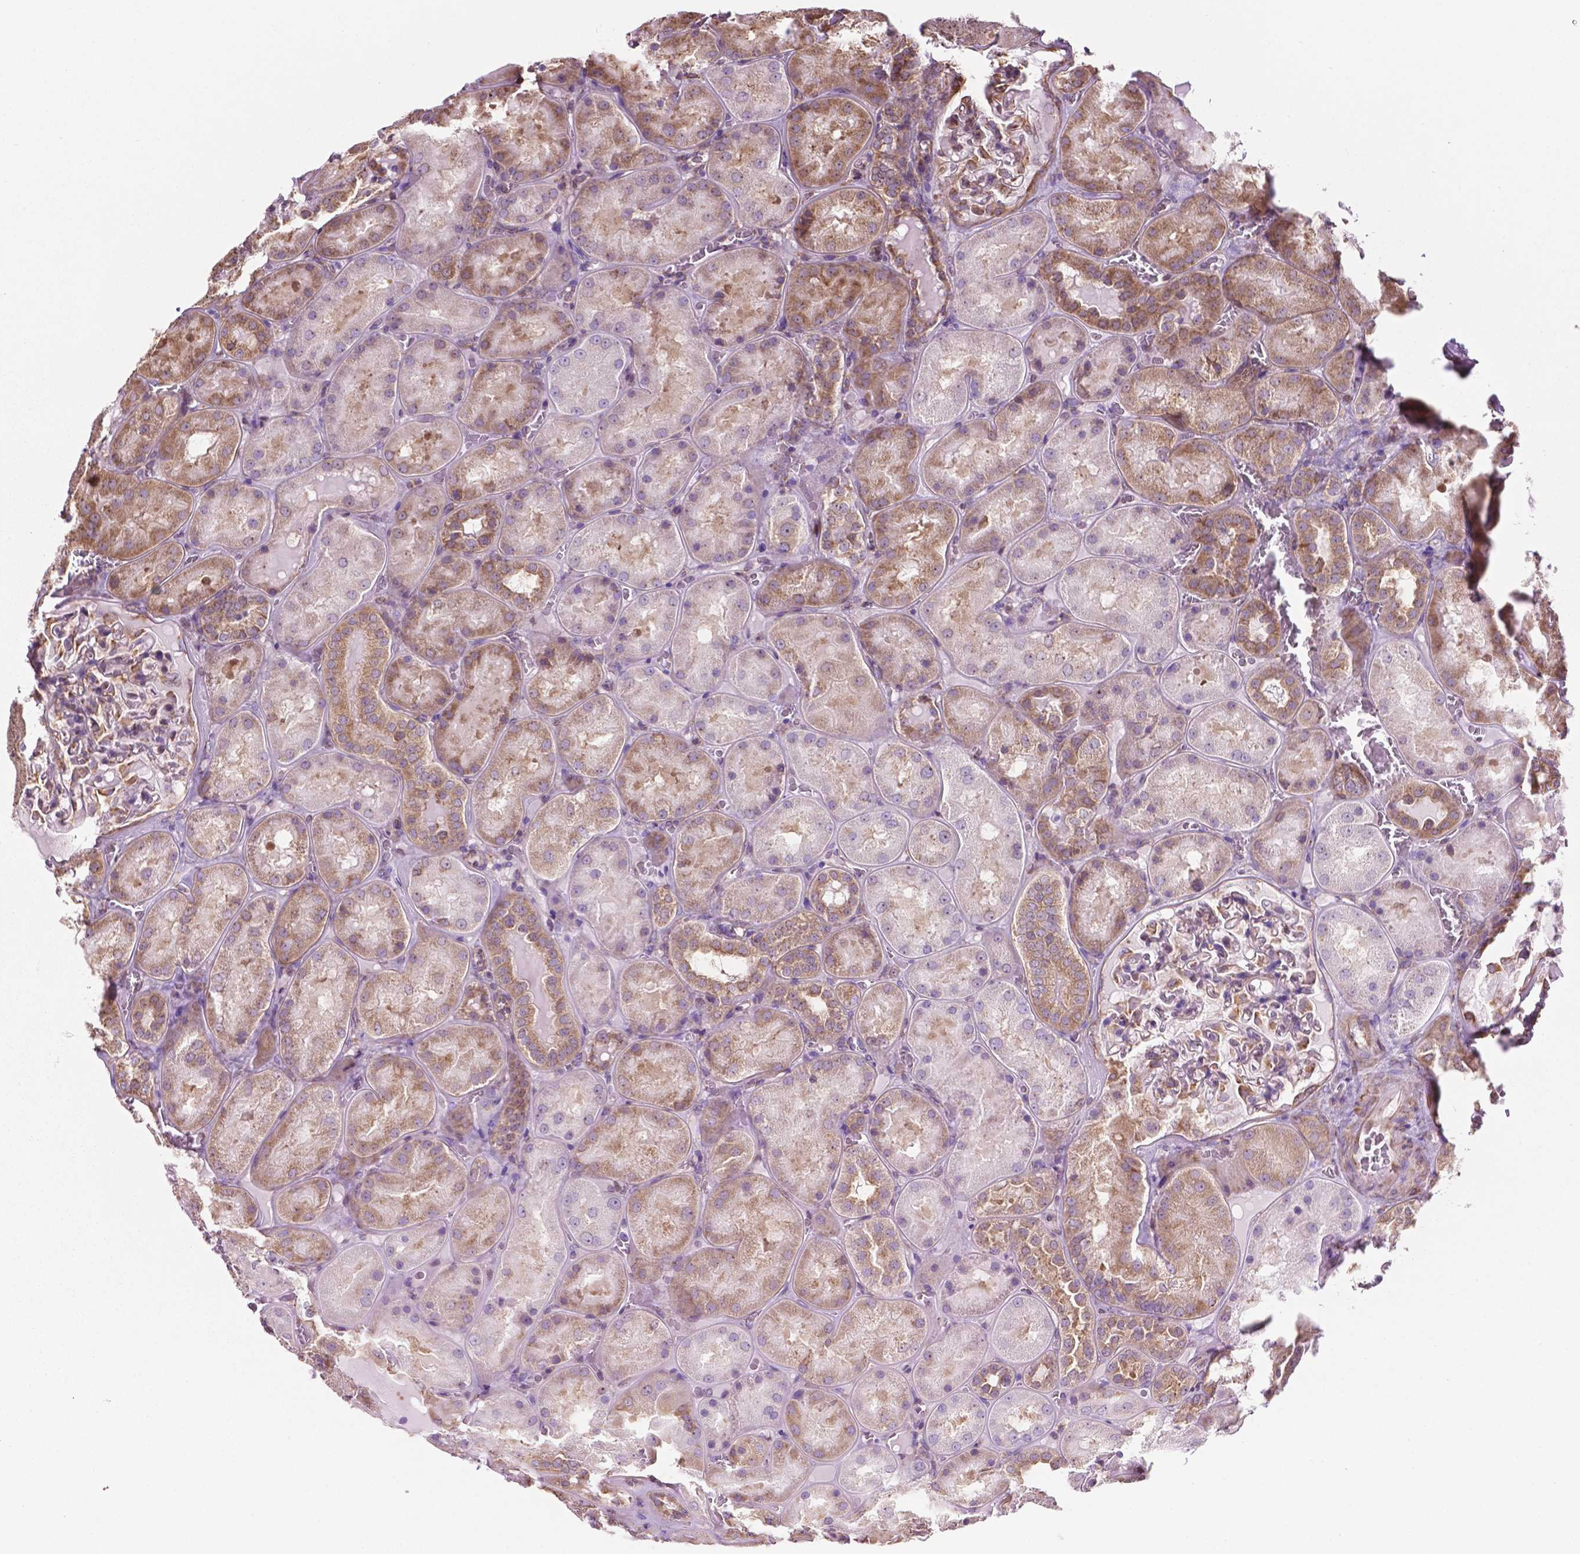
{"staining": {"intensity": "weak", "quantity": "25%-75%", "location": "cytoplasmic/membranous"}, "tissue": "kidney", "cell_type": "Cells in glomeruli", "image_type": "normal", "snomed": [{"axis": "morphology", "description": "Normal tissue, NOS"}, {"axis": "topography", "description": "Kidney"}], "caption": "This is an image of IHC staining of benign kidney, which shows weak staining in the cytoplasmic/membranous of cells in glomeruli.", "gene": "RPL29", "patient": {"sex": "male", "age": 73}}